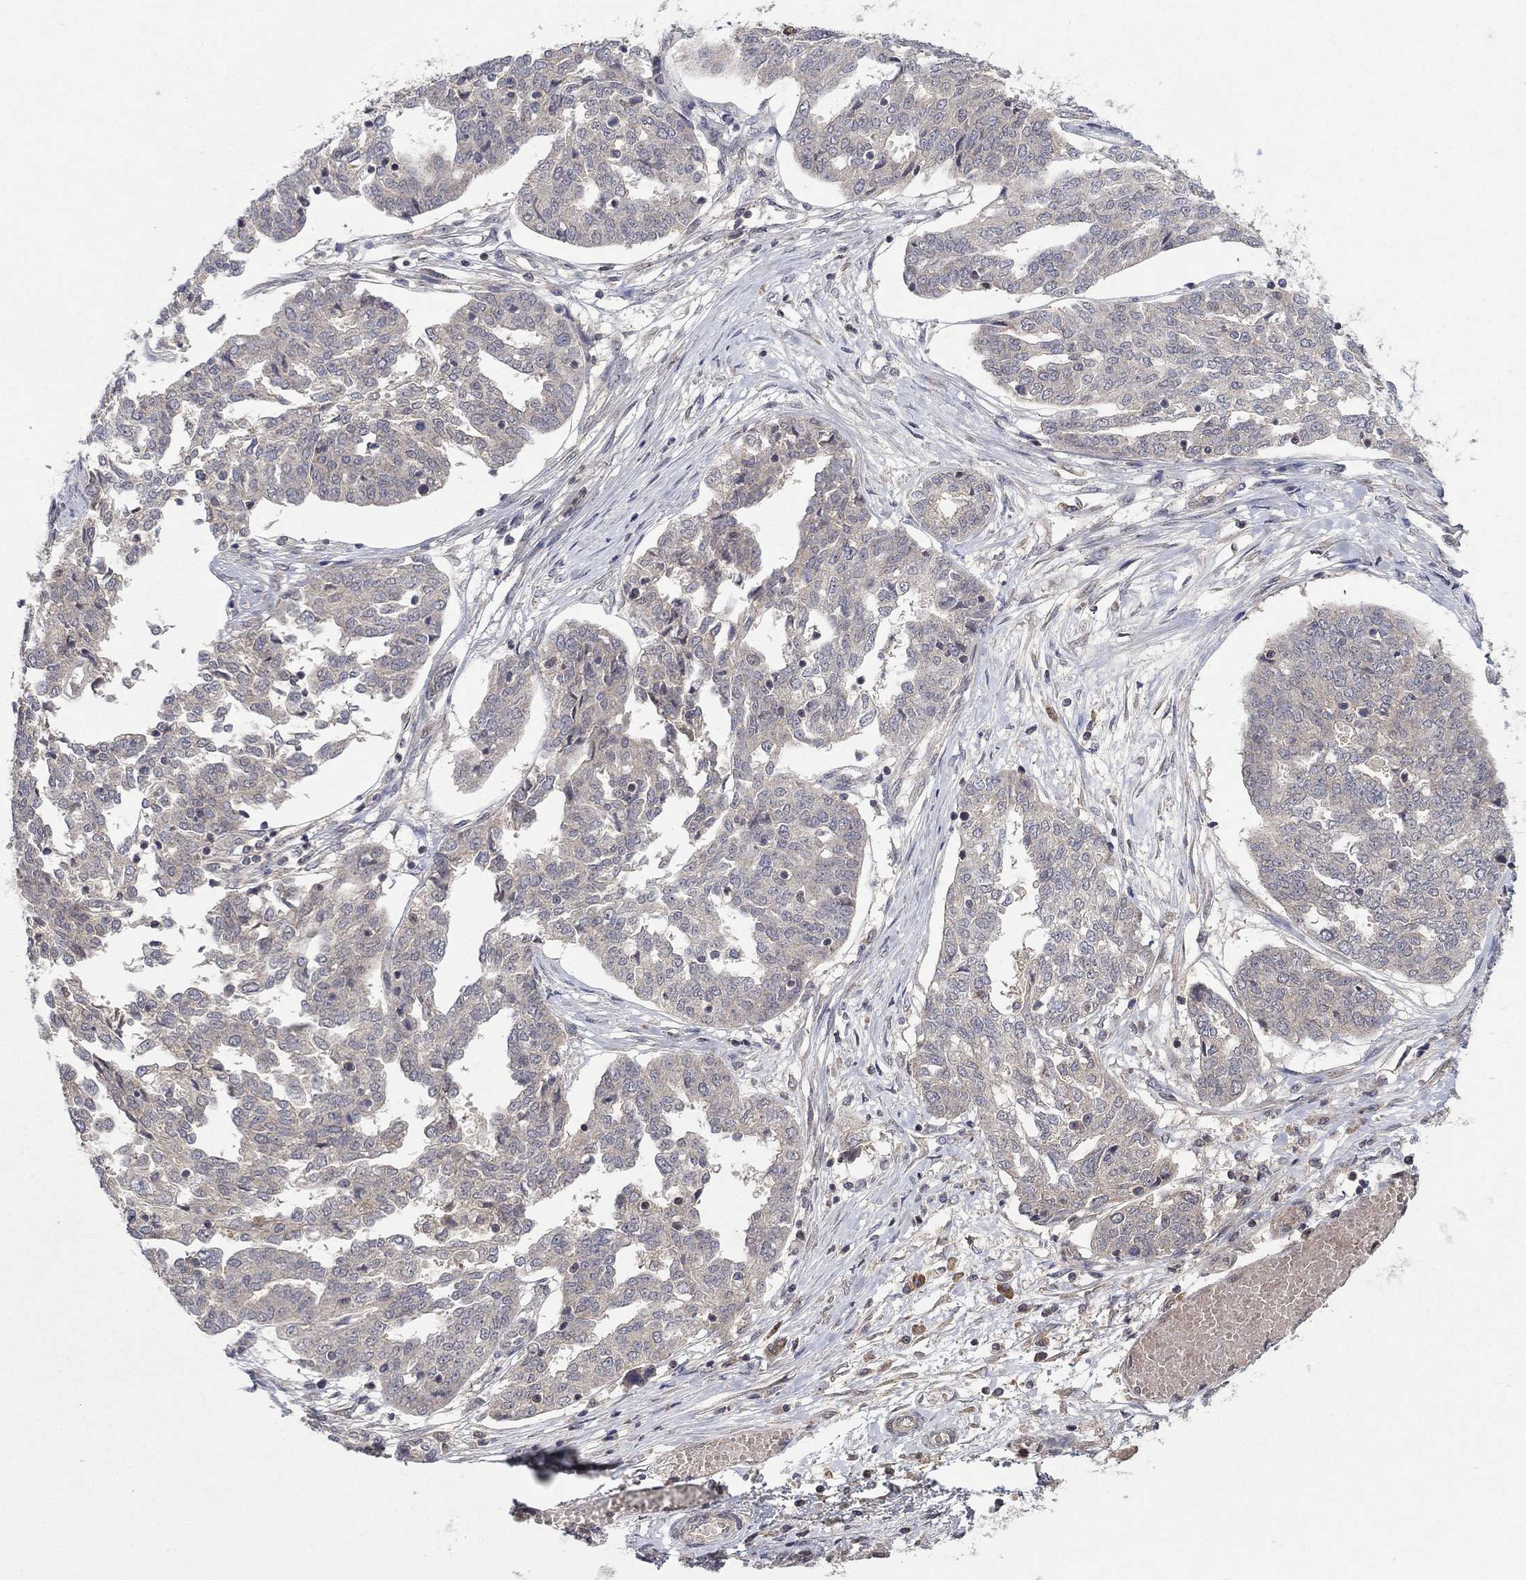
{"staining": {"intensity": "negative", "quantity": "none", "location": "none"}, "tissue": "ovarian cancer", "cell_type": "Tumor cells", "image_type": "cancer", "snomed": [{"axis": "morphology", "description": "Cystadenocarcinoma, serous, NOS"}, {"axis": "topography", "description": "Ovary"}], "caption": "High magnification brightfield microscopy of serous cystadenocarcinoma (ovarian) stained with DAB (brown) and counterstained with hematoxylin (blue): tumor cells show no significant positivity.", "gene": "IL4", "patient": {"sex": "female", "age": 67}}